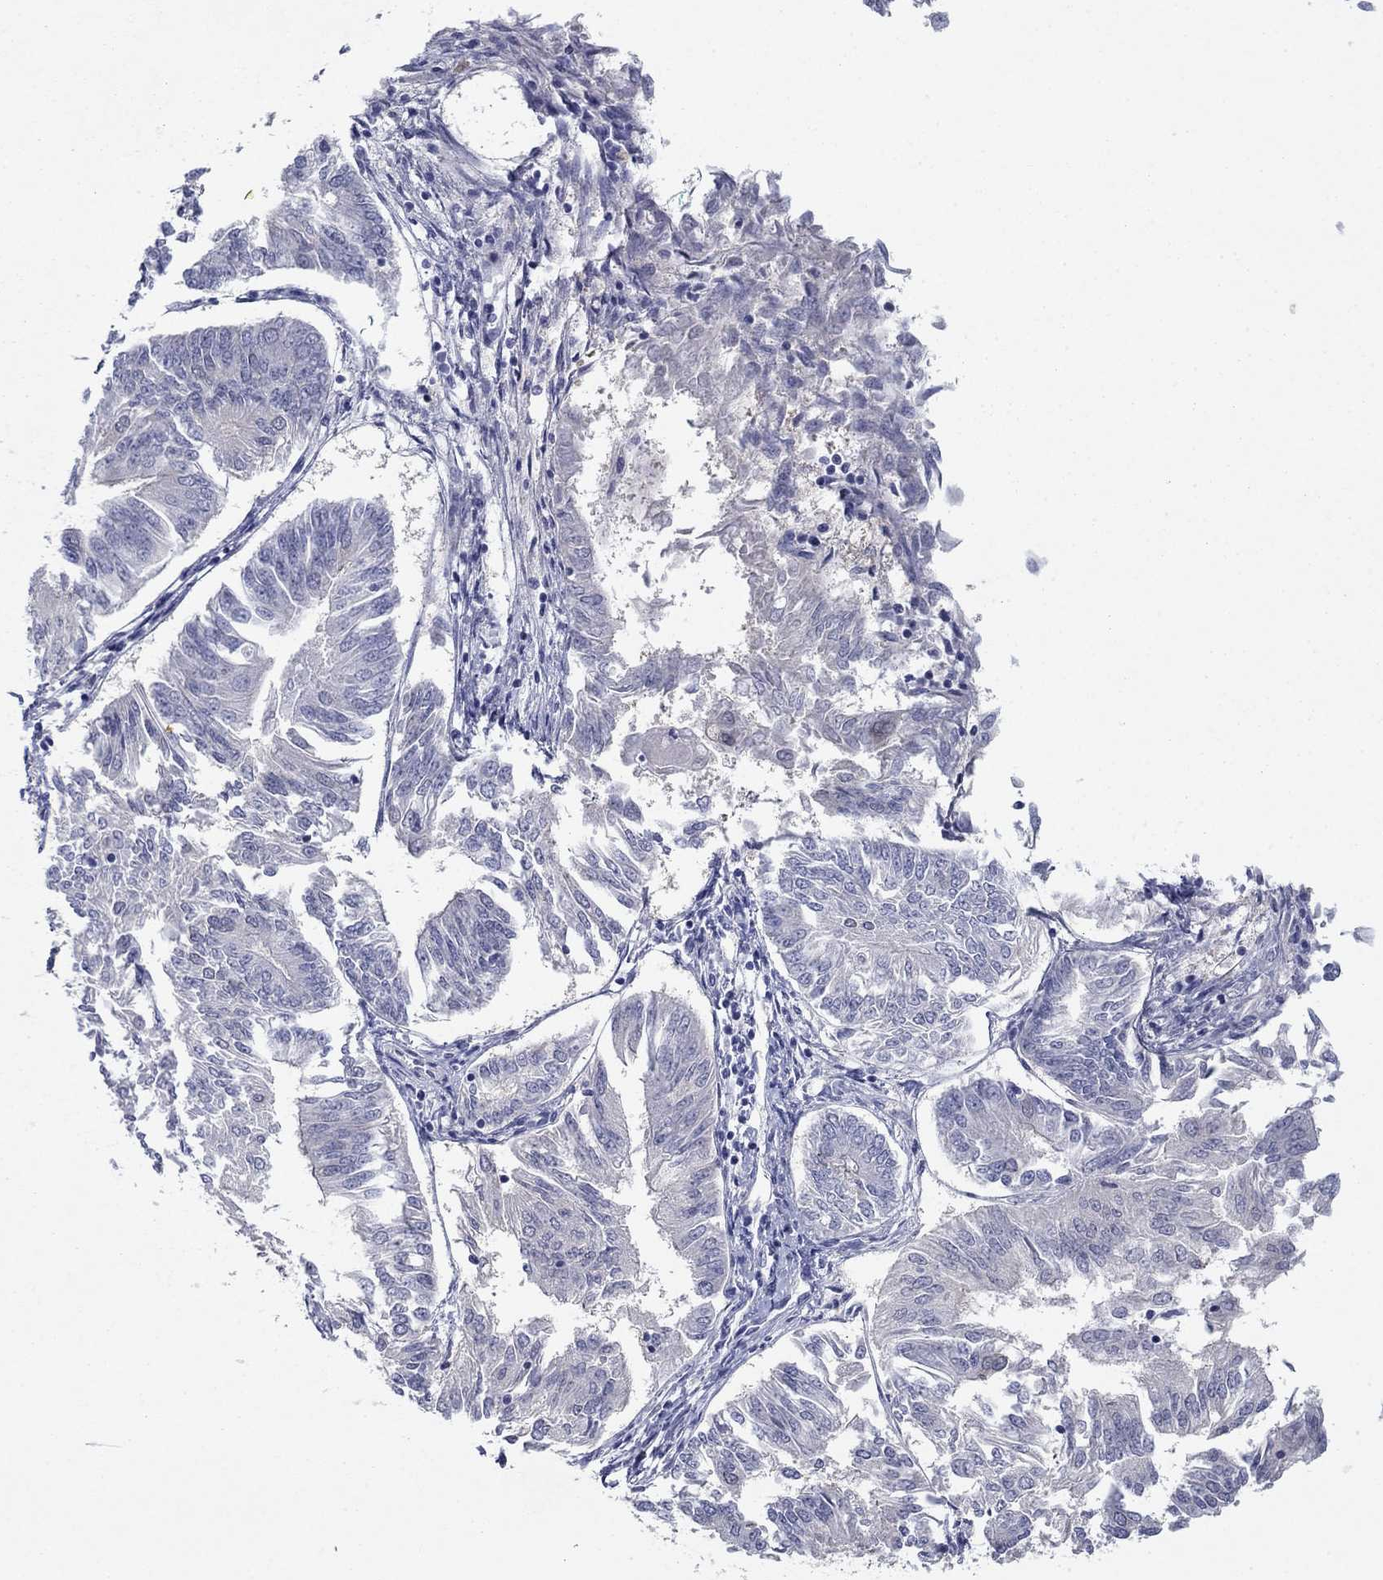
{"staining": {"intensity": "negative", "quantity": "none", "location": "none"}, "tissue": "endometrial cancer", "cell_type": "Tumor cells", "image_type": "cancer", "snomed": [{"axis": "morphology", "description": "Adenocarcinoma, NOS"}, {"axis": "topography", "description": "Endometrium"}], "caption": "An immunohistochemistry (IHC) photomicrograph of endometrial cancer is shown. There is no staining in tumor cells of endometrial cancer.", "gene": "PLS1", "patient": {"sex": "female", "age": 58}}